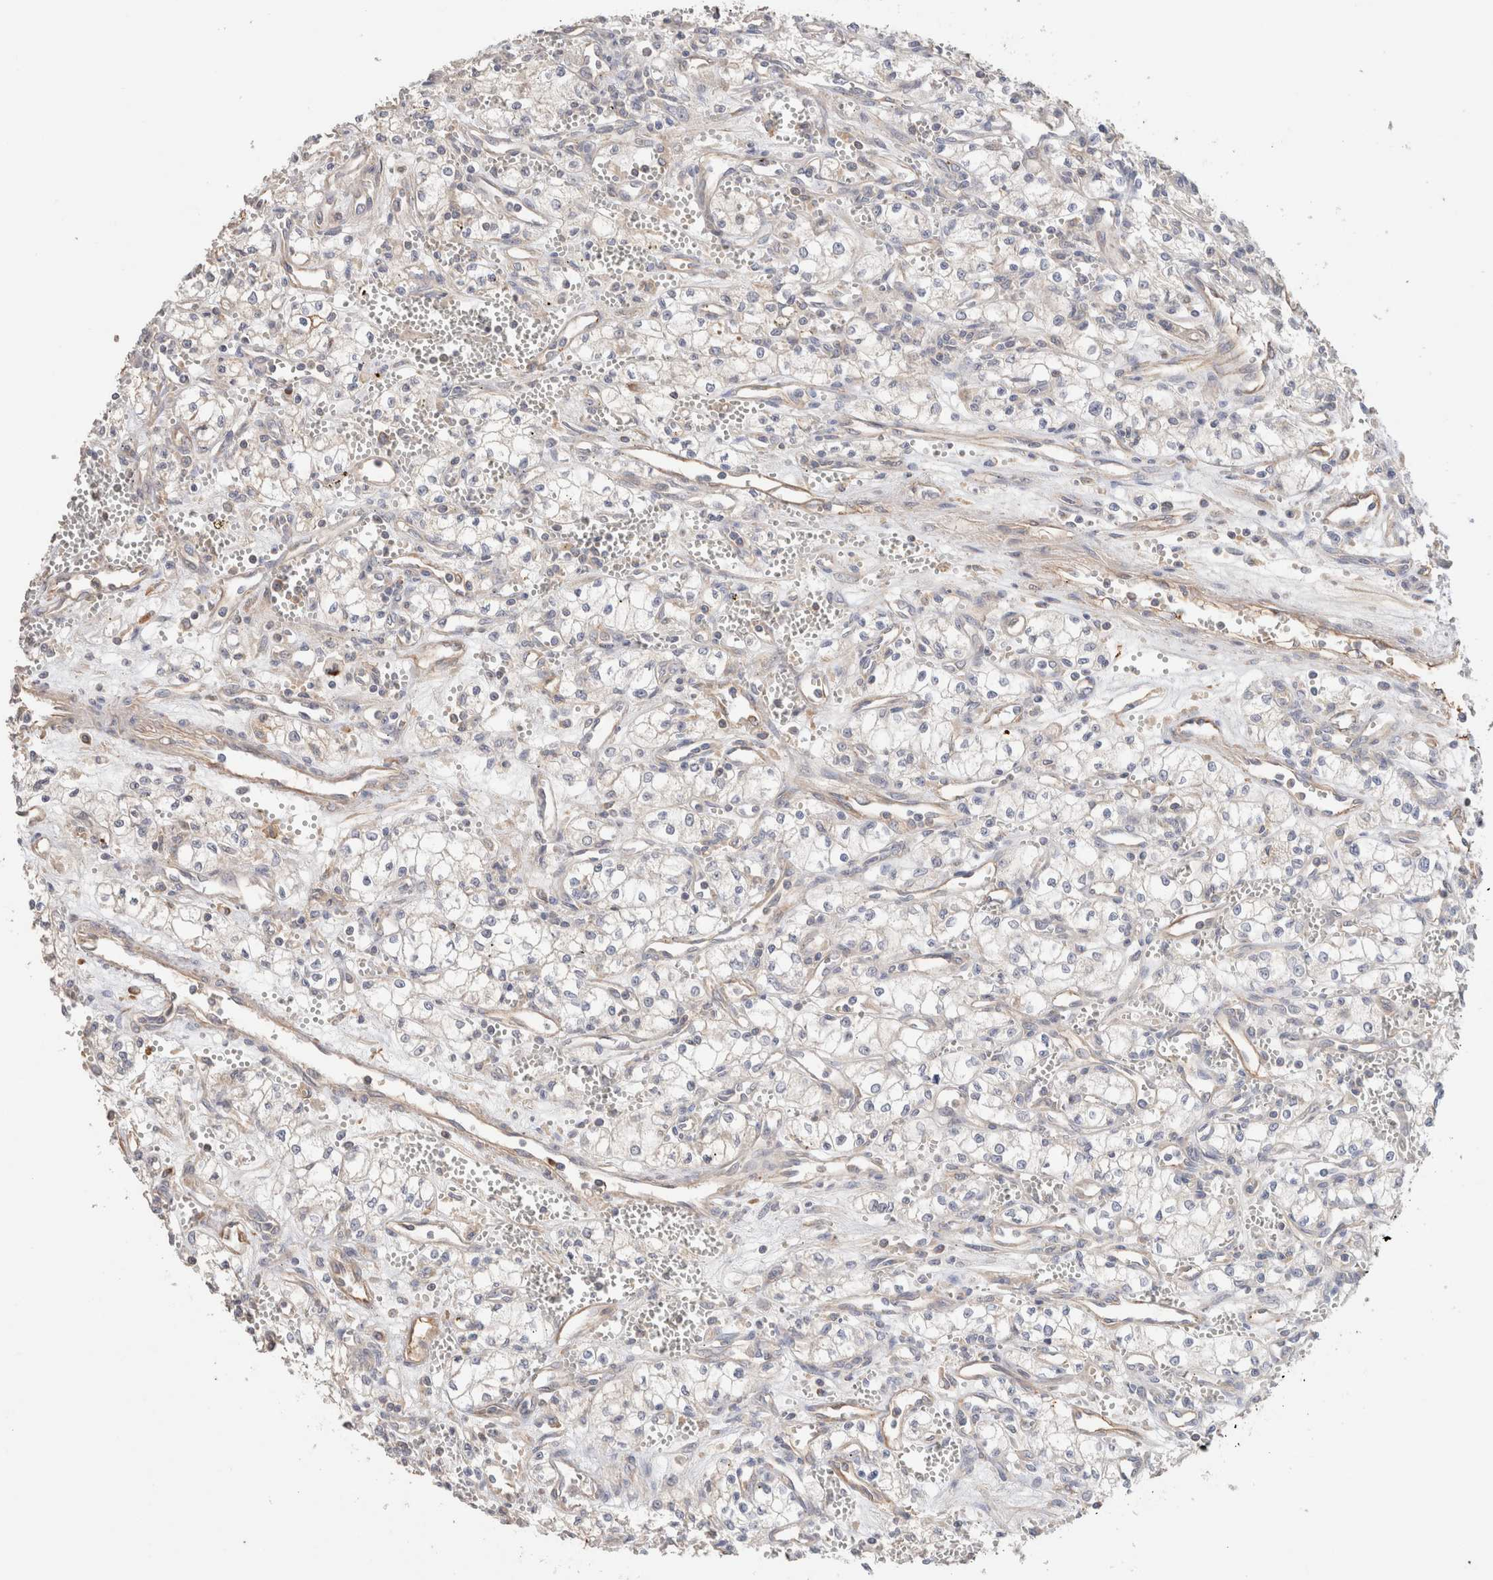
{"staining": {"intensity": "negative", "quantity": "none", "location": "none"}, "tissue": "renal cancer", "cell_type": "Tumor cells", "image_type": "cancer", "snomed": [{"axis": "morphology", "description": "Adenocarcinoma, NOS"}, {"axis": "topography", "description": "Kidney"}], "caption": "This is an immunohistochemistry (IHC) micrograph of renal cancer. There is no staining in tumor cells.", "gene": "PROS1", "patient": {"sex": "male", "age": 59}}